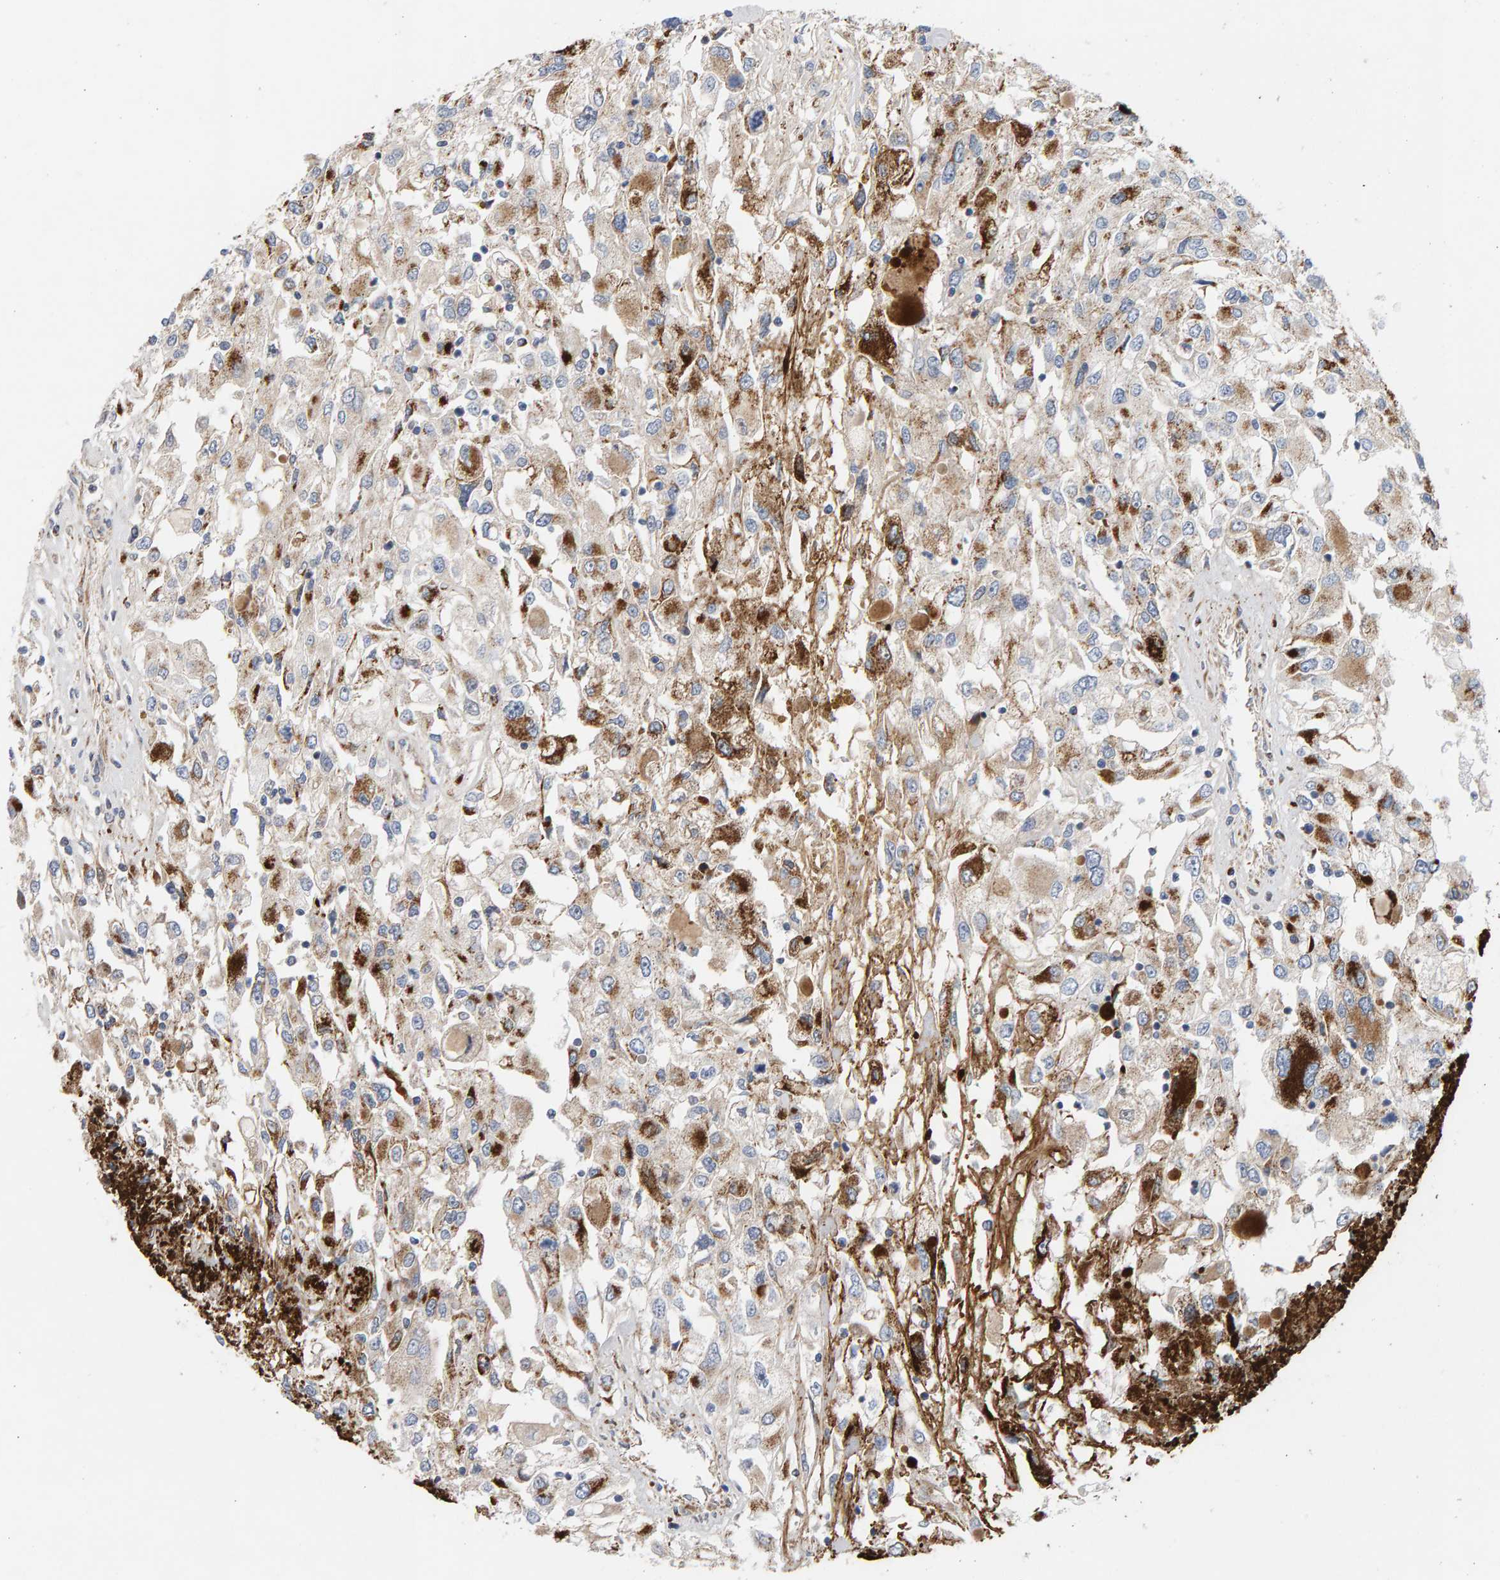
{"staining": {"intensity": "strong", "quantity": "25%-75%", "location": "cytoplasmic/membranous"}, "tissue": "renal cancer", "cell_type": "Tumor cells", "image_type": "cancer", "snomed": [{"axis": "morphology", "description": "Adenocarcinoma, NOS"}, {"axis": "topography", "description": "Kidney"}], "caption": "Immunohistochemistry (IHC) of human renal cancer exhibits high levels of strong cytoplasmic/membranous positivity in approximately 25%-75% of tumor cells. The protein is stained brown, and the nuclei are stained in blue (DAB (3,3'-diaminobenzidine) IHC with brightfield microscopy, high magnification).", "gene": "GGTA1", "patient": {"sex": "female", "age": 52}}